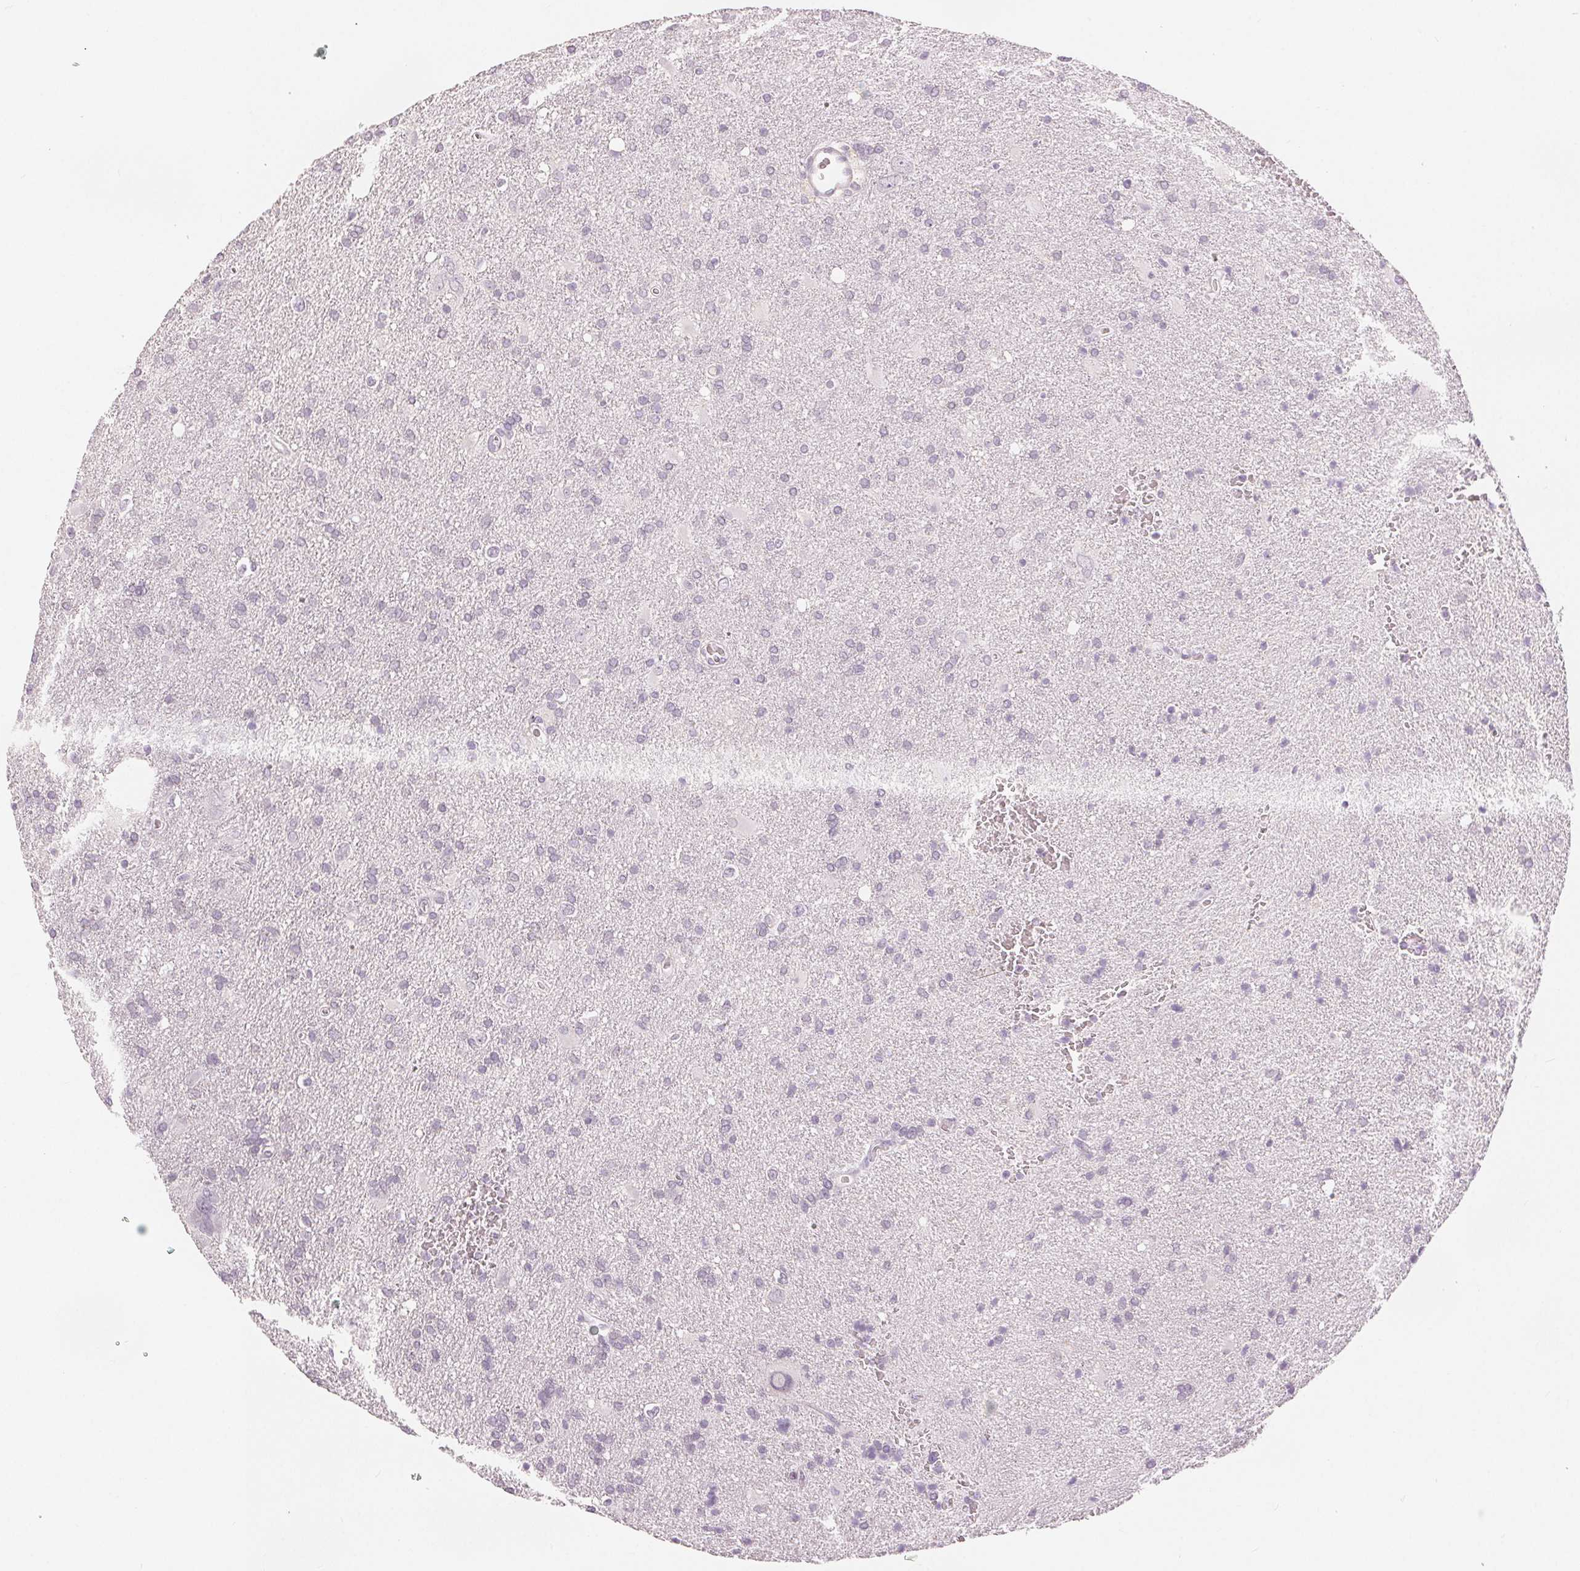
{"staining": {"intensity": "negative", "quantity": "none", "location": "none"}, "tissue": "glioma", "cell_type": "Tumor cells", "image_type": "cancer", "snomed": [{"axis": "morphology", "description": "Glioma, malignant, Low grade"}, {"axis": "topography", "description": "Brain"}], "caption": "Tumor cells are negative for brown protein staining in glioma.", "gene": "SLC27A5", "patient": {"sex": "male", "age": 66}}